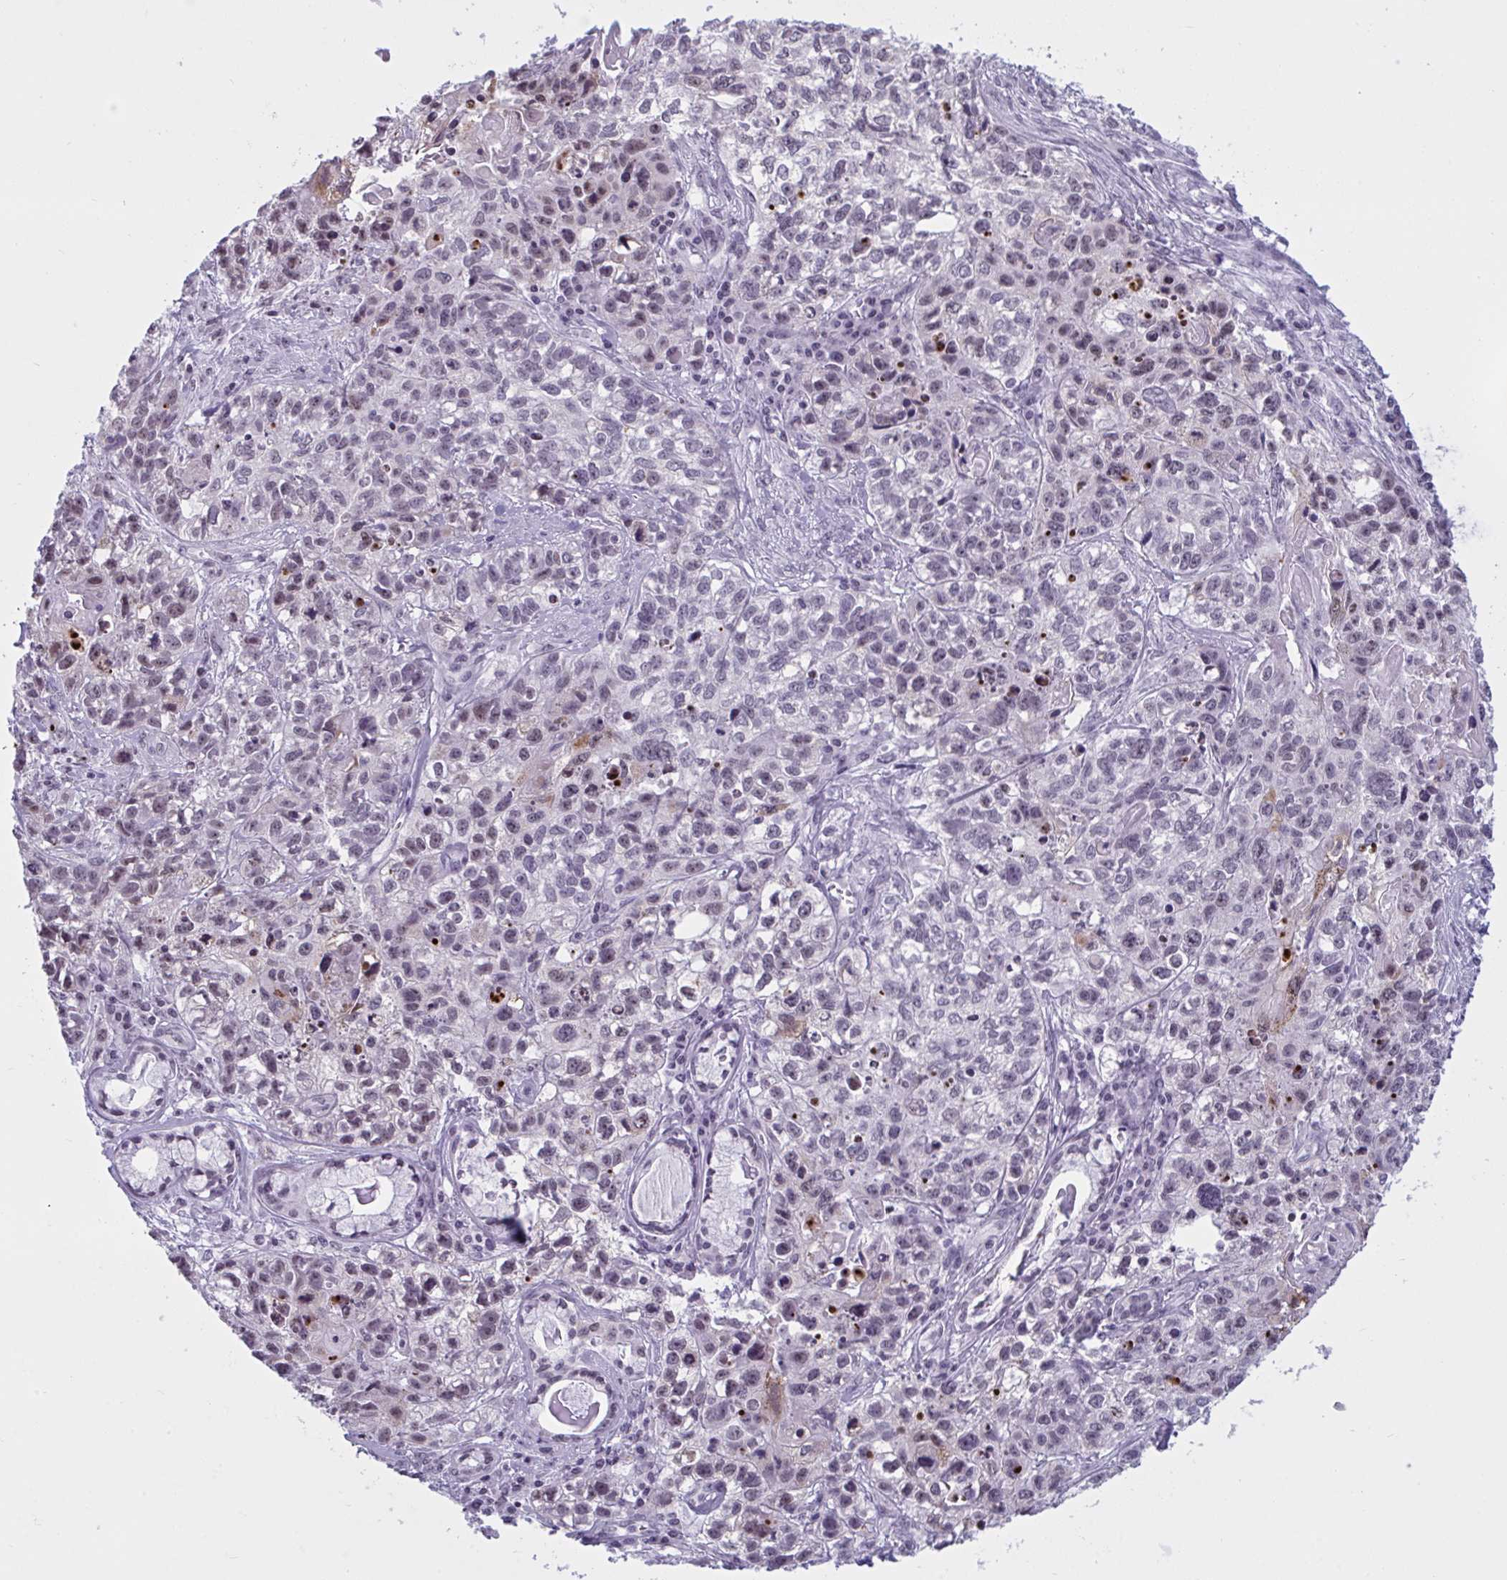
{"staining": {"intensity": "weak", "quantity": "<25%", "location": "nuclear"}, "tissue": "lung cancer", "cell_type": "Tumor cells", "image_type": "cancer", "snomed": [{"axis": "morphology", "description": "Squamous cell carcinoma, NOS"}, {"axis": "topography", "description": "Lung"}], "caption": "Tumor cells are negative for protein expression in human squamous cell carcinoma (lung). (DAB IHC, high magnification).", "gene": "TGM6", "patient": {"sex": "male", "age": 74}}